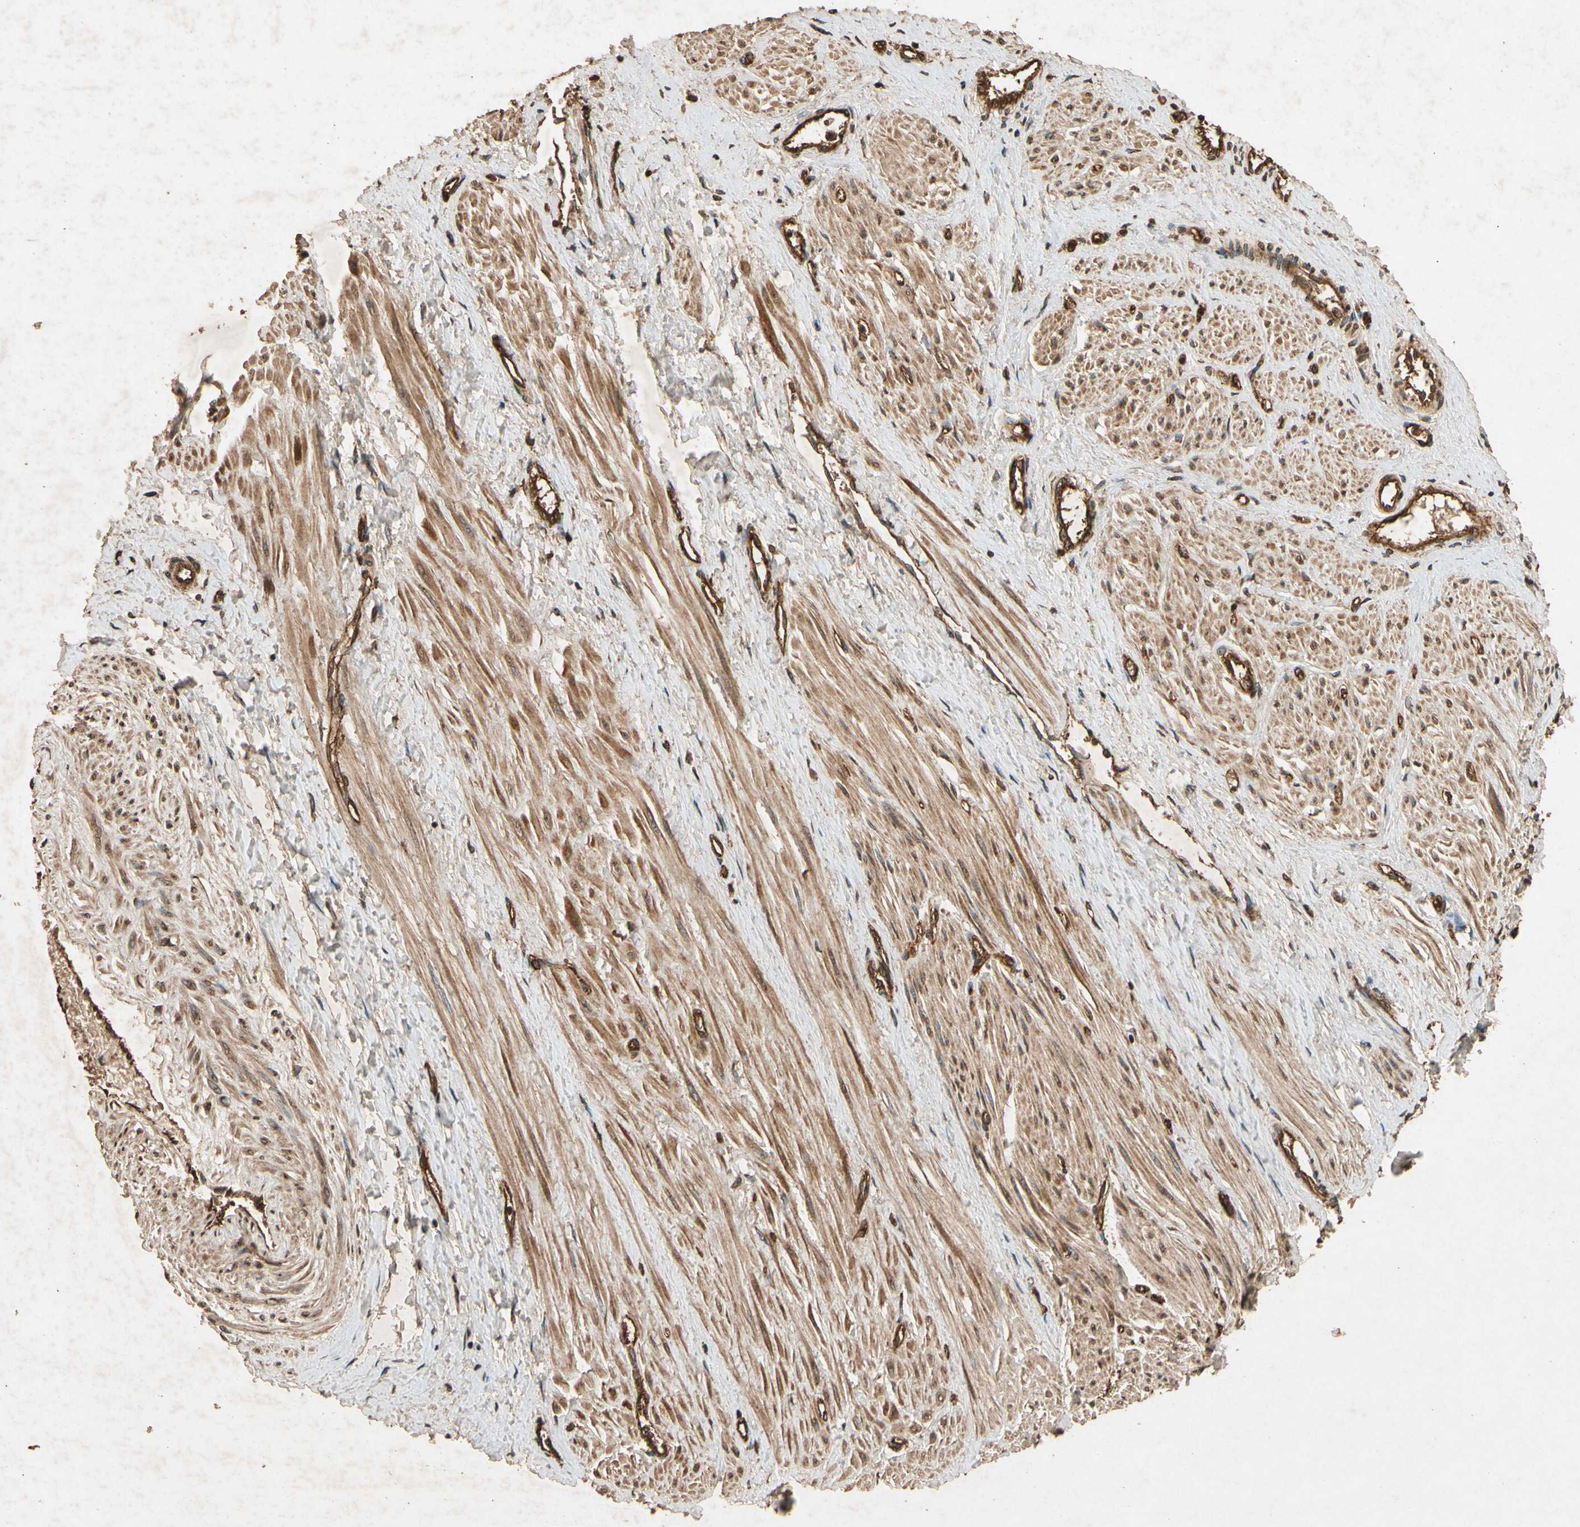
{"staining": {"intensity": "moderate", "quantity": ">75%", "location": "cytoplasmic/membranous,nuclear"}, "tissue": "smooth muscle", "cell_type": "Smooth muscle cells", "image_type": "normal", "snomed": [{"axis": "morphology", "description": "Normal tissue, NOS"}, {"axis": "topography", "description": "Smooth muscle"}, {"axis": "topography", "description": "Uterus"}], "caption": "Immunohistochemical staining of unremarkable smooth muscle displays medium levels of moderate cytoplasmic/membranous,nuclear expression in about >75% of smooth muscle cells.", "gene": "TXN2", "patient": {"sex": "female", "age": 39}}